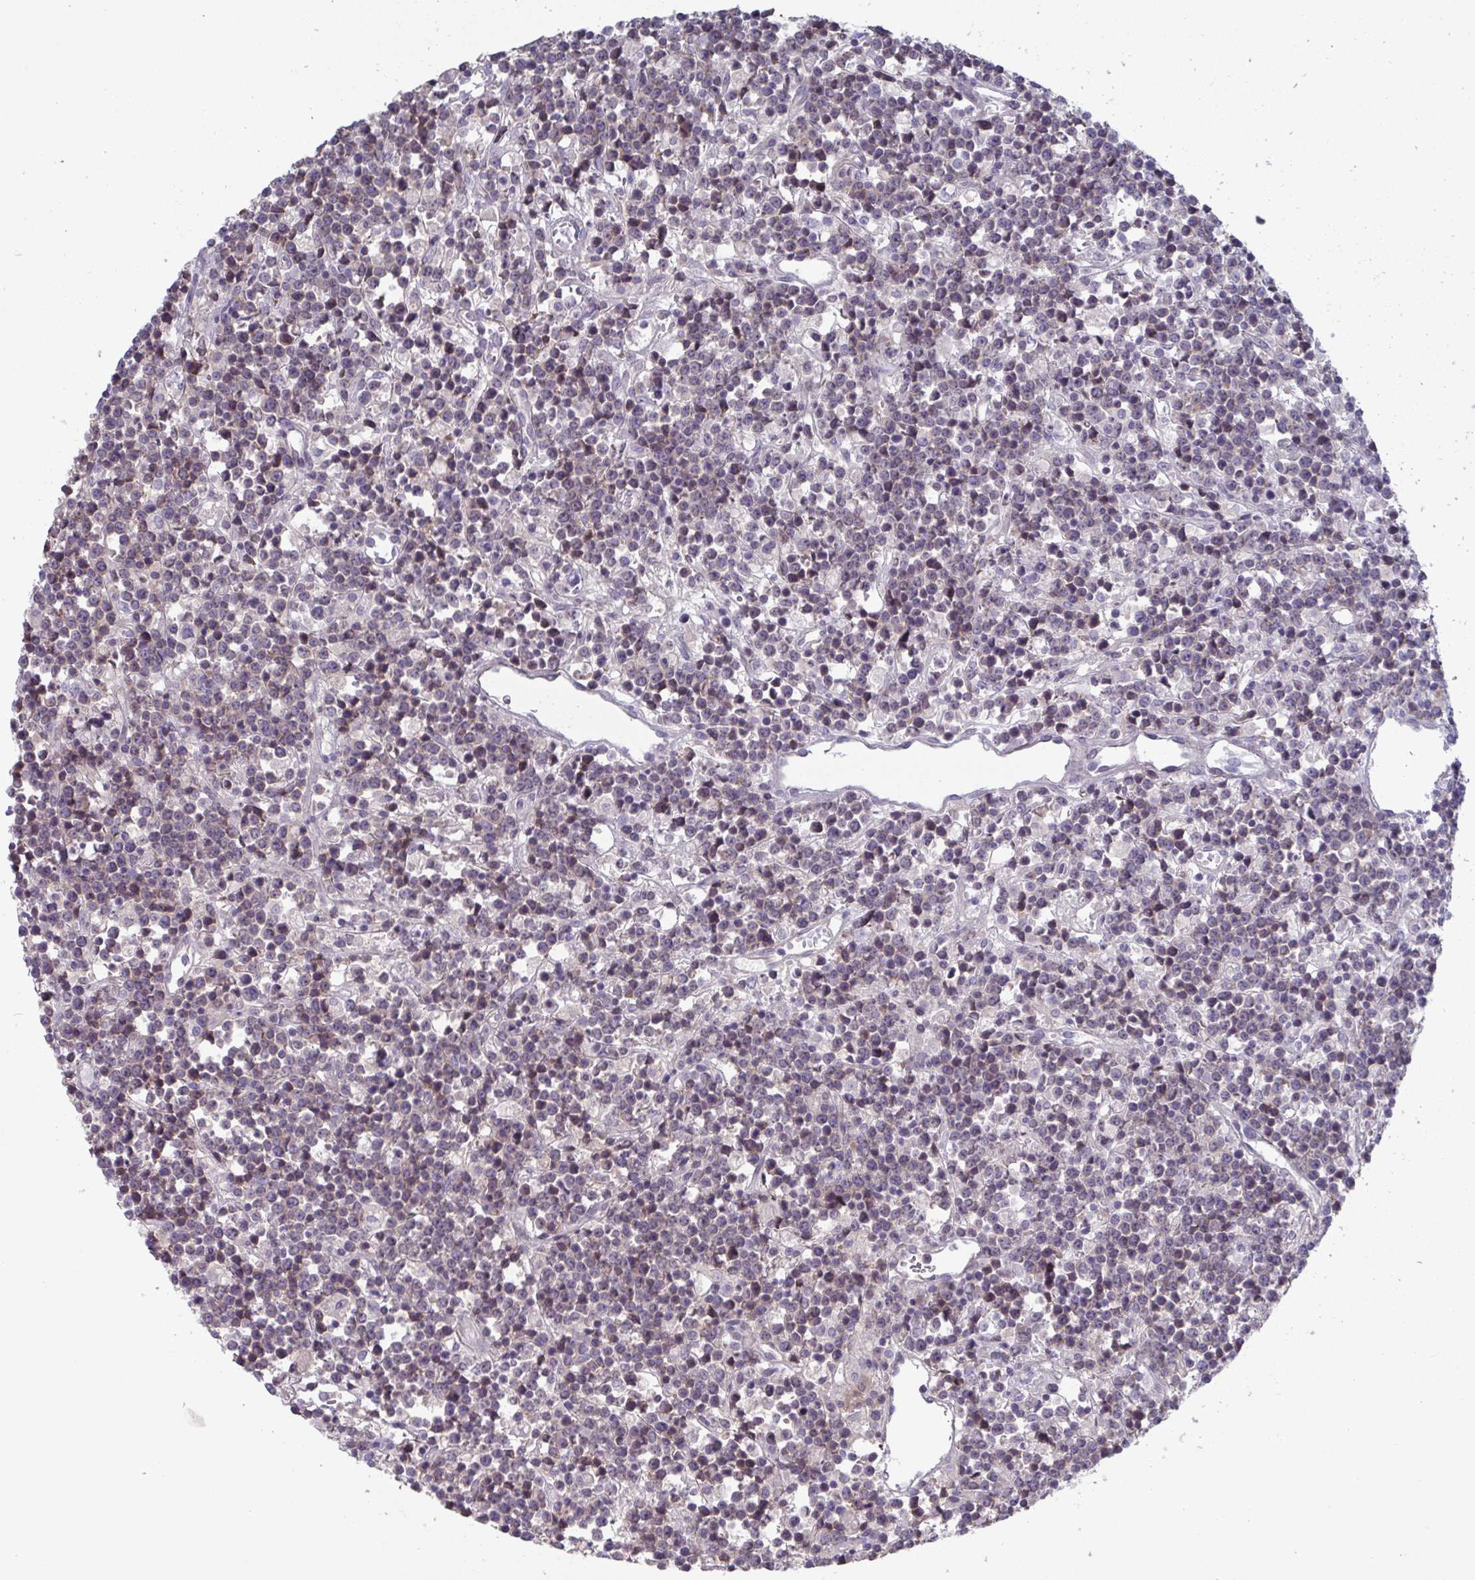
{"staining": {"intensity": "weak", "quantity": "25%-75%", "location": "cytoplasmic/membranous"}, "tissue": "lymphoma", "cell_type": "Tumor cells", "image_type": "cancer", "snomed": [{"axis": "morphology", "description": "Malignant lymphoma, non-Hodgkin's type, High grade"}, {"axis": "topography", "description": "Ovary"}], "caption": "An image showing weak cytoplasmic/membranous staining in about 25%-75% of tumor cells in high-grade malignant lymphoma, non-Hodgkin's type, as visualized by brown immunohistochemical staining.", "gene": "STK26", "patient": {"sex": "female", "age": 56}}